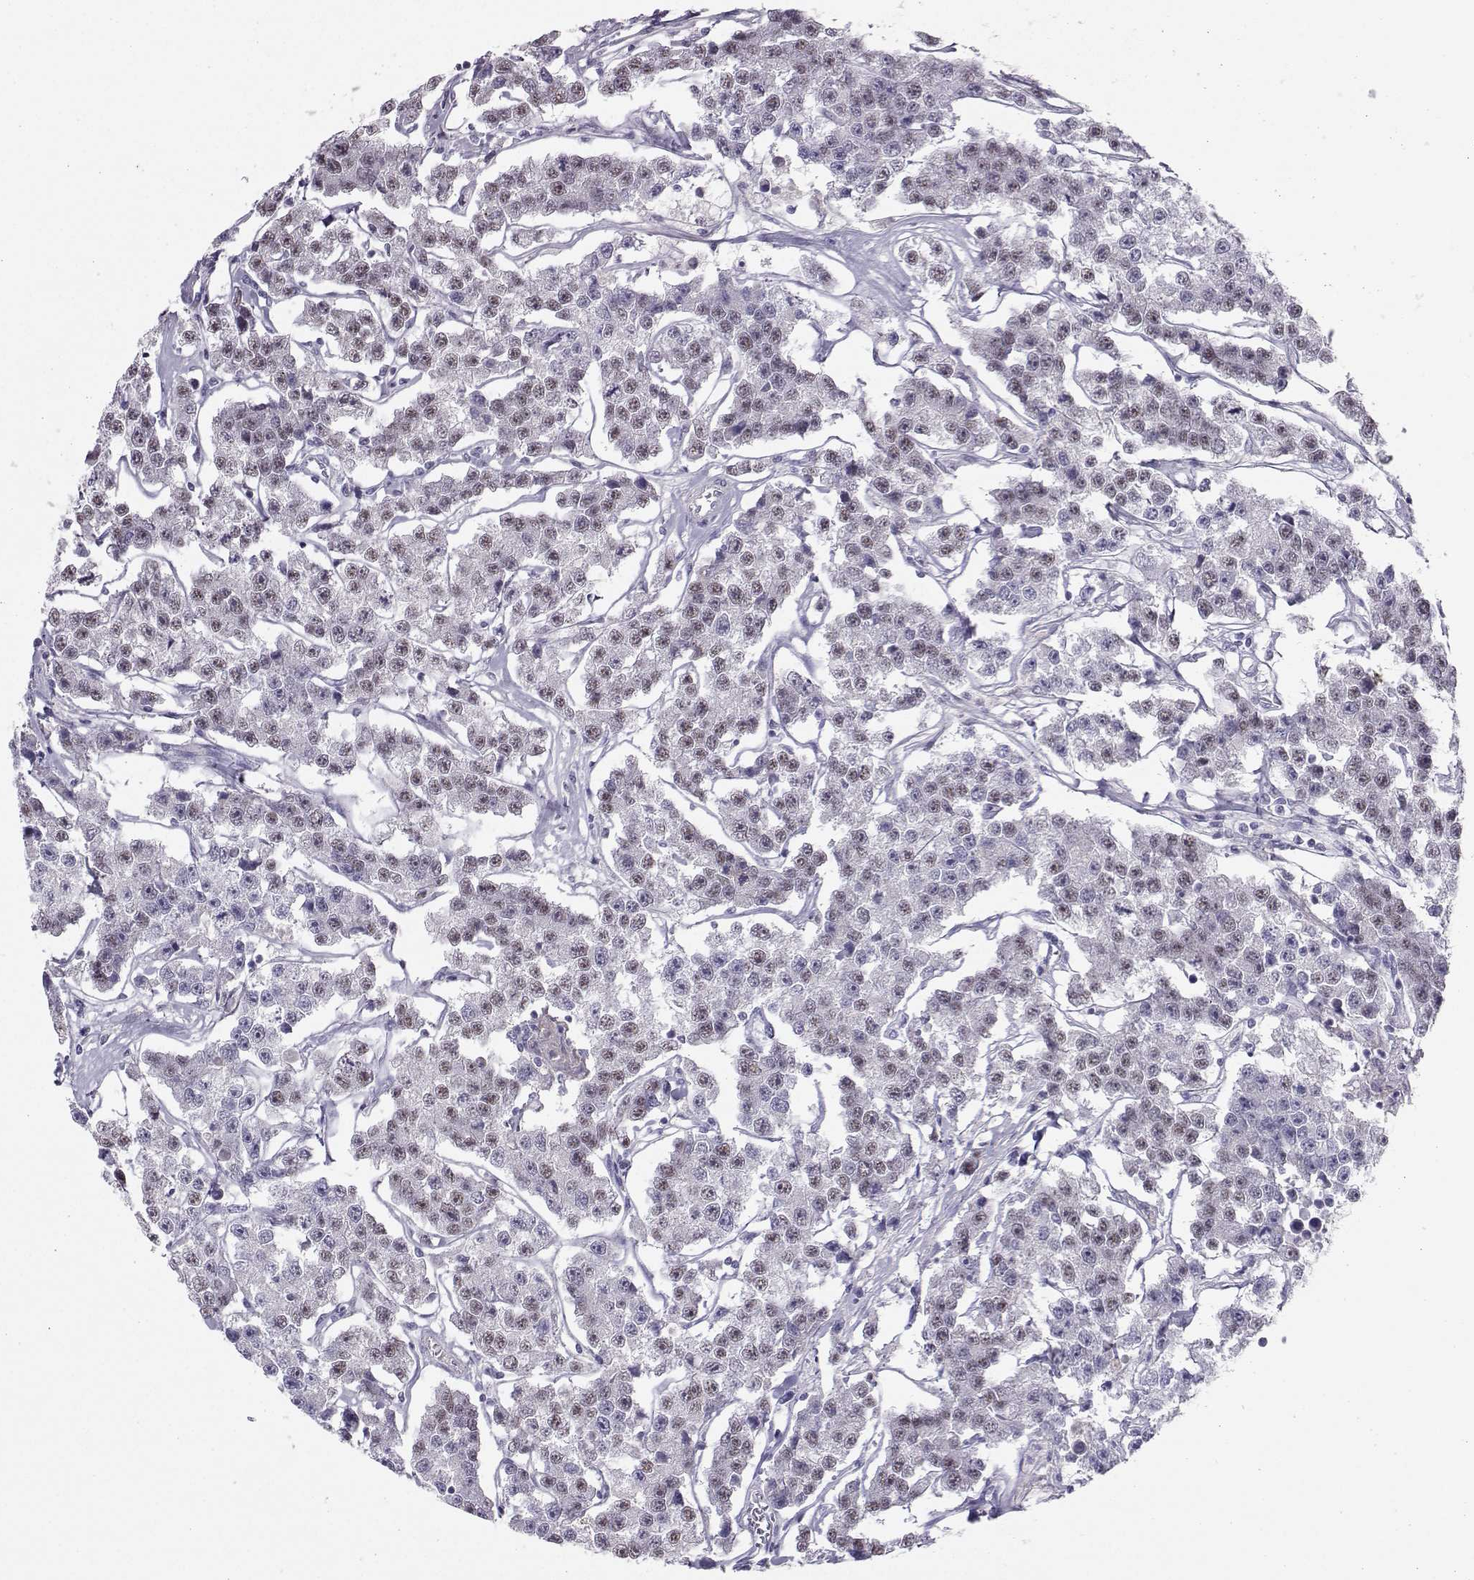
{"staining": {"intensity": "weak", "quantity": "25%-75%", "location": "nuclear"}, "tissue": "testis cancer", "cell_type": "Tumor cells", "image_type": "cancer", "snomed": [{"axis": "morphology", "description": "Seminoma, NOS"}, {"axis": "topography", "description": "Testis"}], "caption": "Seminoma (testis) stained with DAB (3,3'-diaminobenzidine) IHC displays low levels of weak nuclear staining in approximately 25%-75% of tumor cells.", "gene": "DNAAF1", "patient": {"sex": "male", "age": 59}}